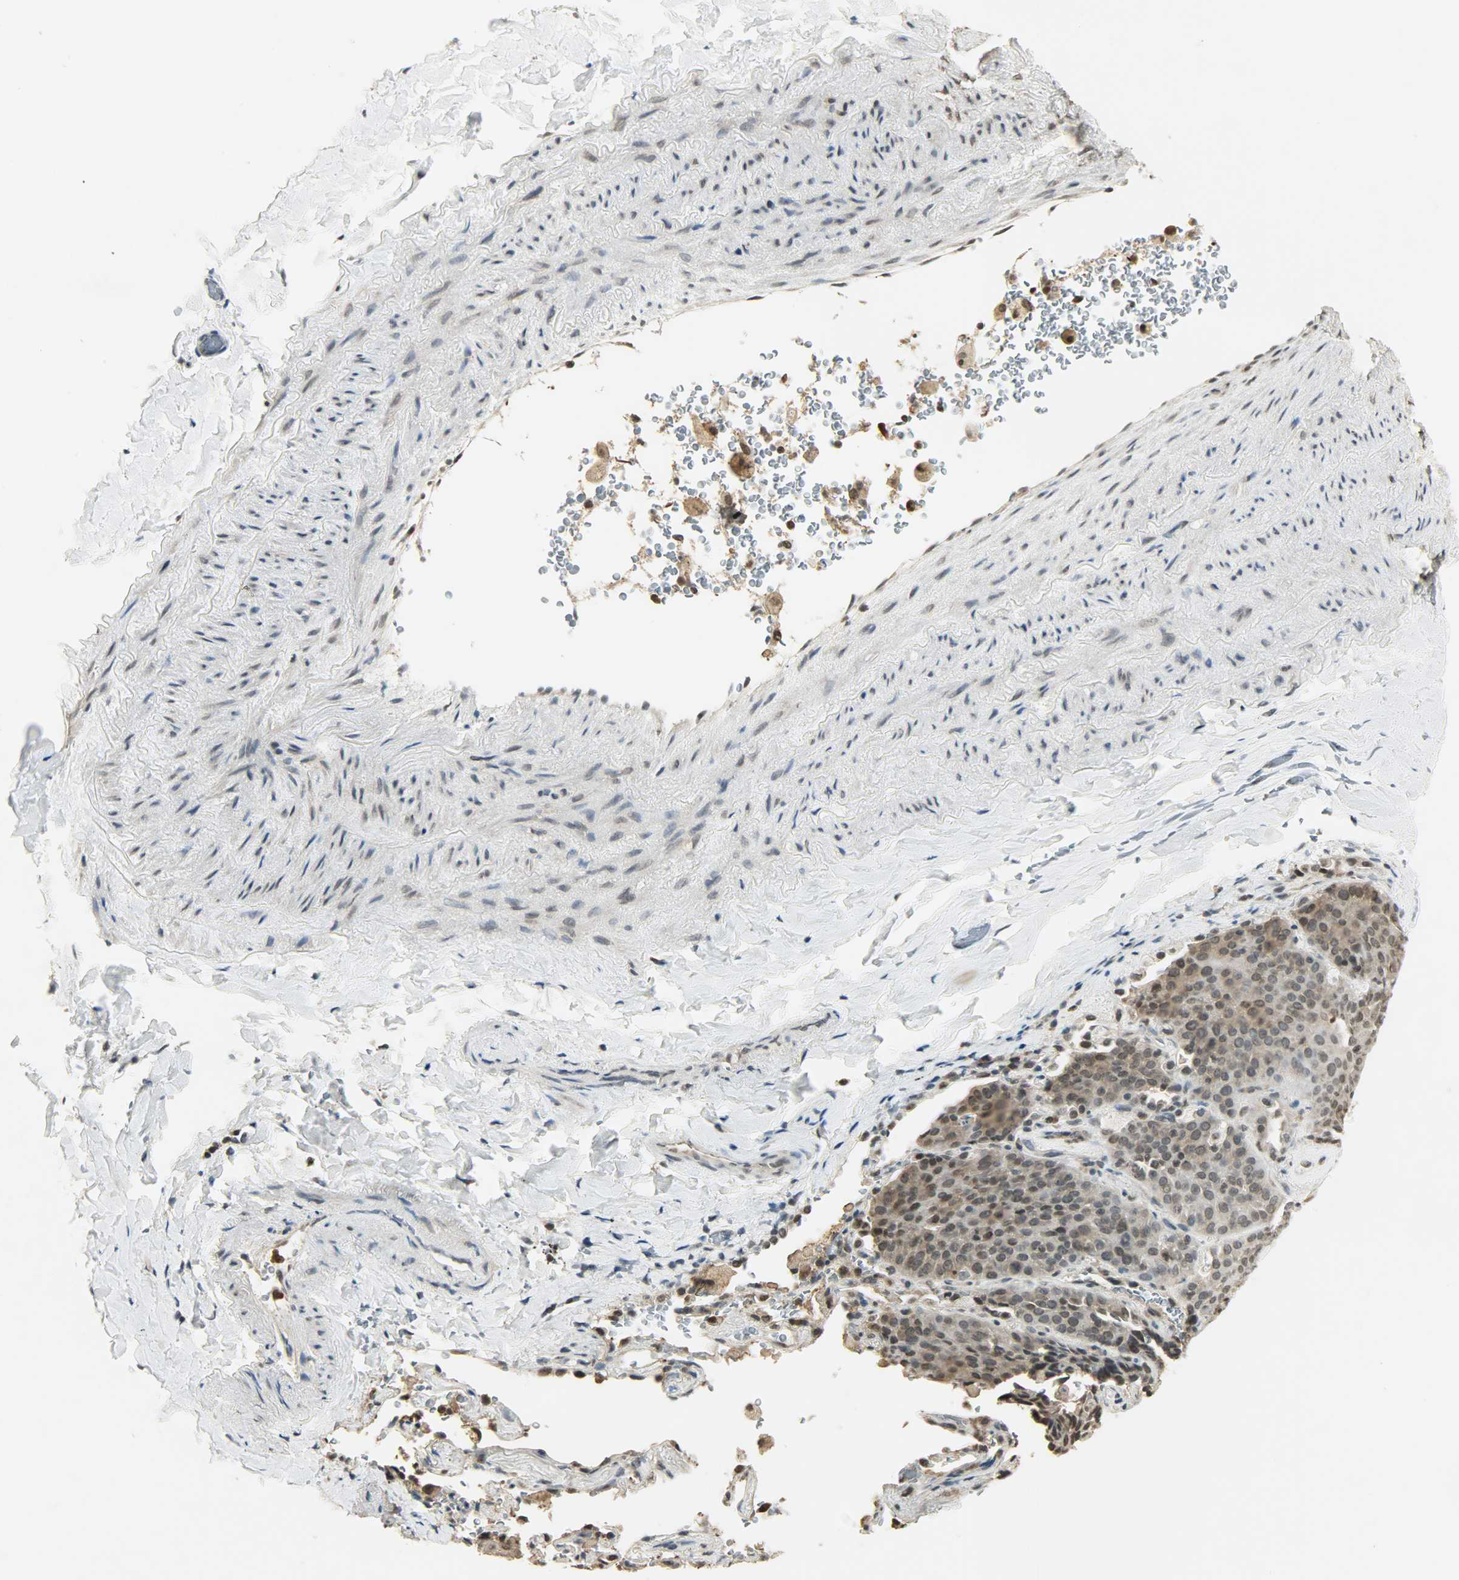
{"staining": {"intensity": "weak", "quantity": "<25%", "location": "nuclear"}, "tissue": "lung cancer", "cell_type": "Tumor cells", "image_type": "cancer", "snomed": [{"axis": "morphology", "description": "Squamous cell carcinoma, NOS"}, {"axis": "topography", "description": "Lung"}], "caption": "This is a histopathology image of immunohistochemistry staining of lung cancer, which shows no staining in tumor cells.", "gene": "SMARCA5", "patient": {"sex": "male", "age": 54}}